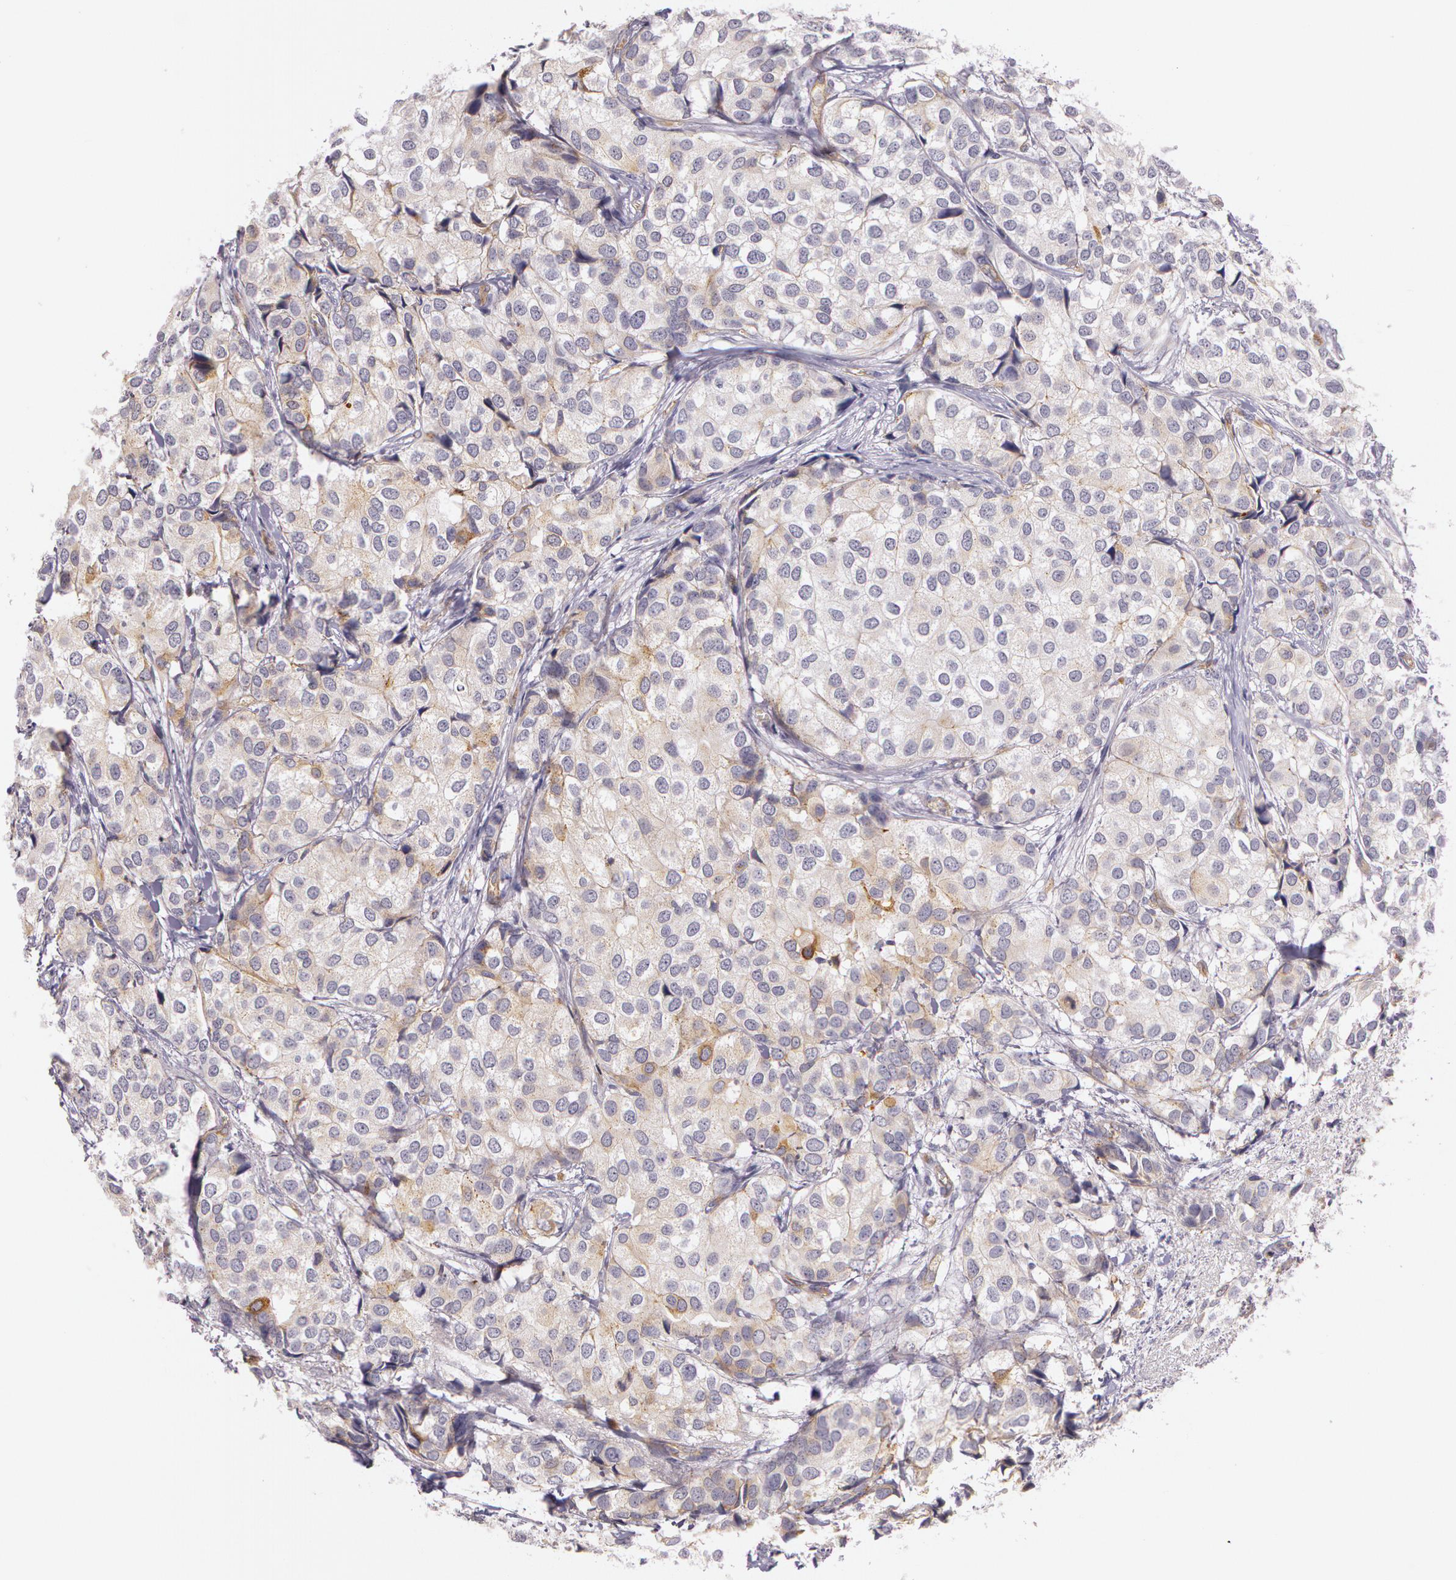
{"staining": {"intensity": "weak", "quantity": ">75%", "location": "cytoplasmic/membranous"}, "tissue": "breast cancer", "cell_type": "Tumor cells", "image_type": "cancer", "snomed": [{"axis": "morphology", "description": "Duct carcinoma"}, {"axis": "topography", "description": "Breast"}], "caption": "A high-resolution image shows IHC staining of breast cancer, which demonstrates weak cytoplasmic/membranous positivity in approximately >75% of tumor cells.", "gene": "APP", "patient": {"sex": "female", "age": 68}}